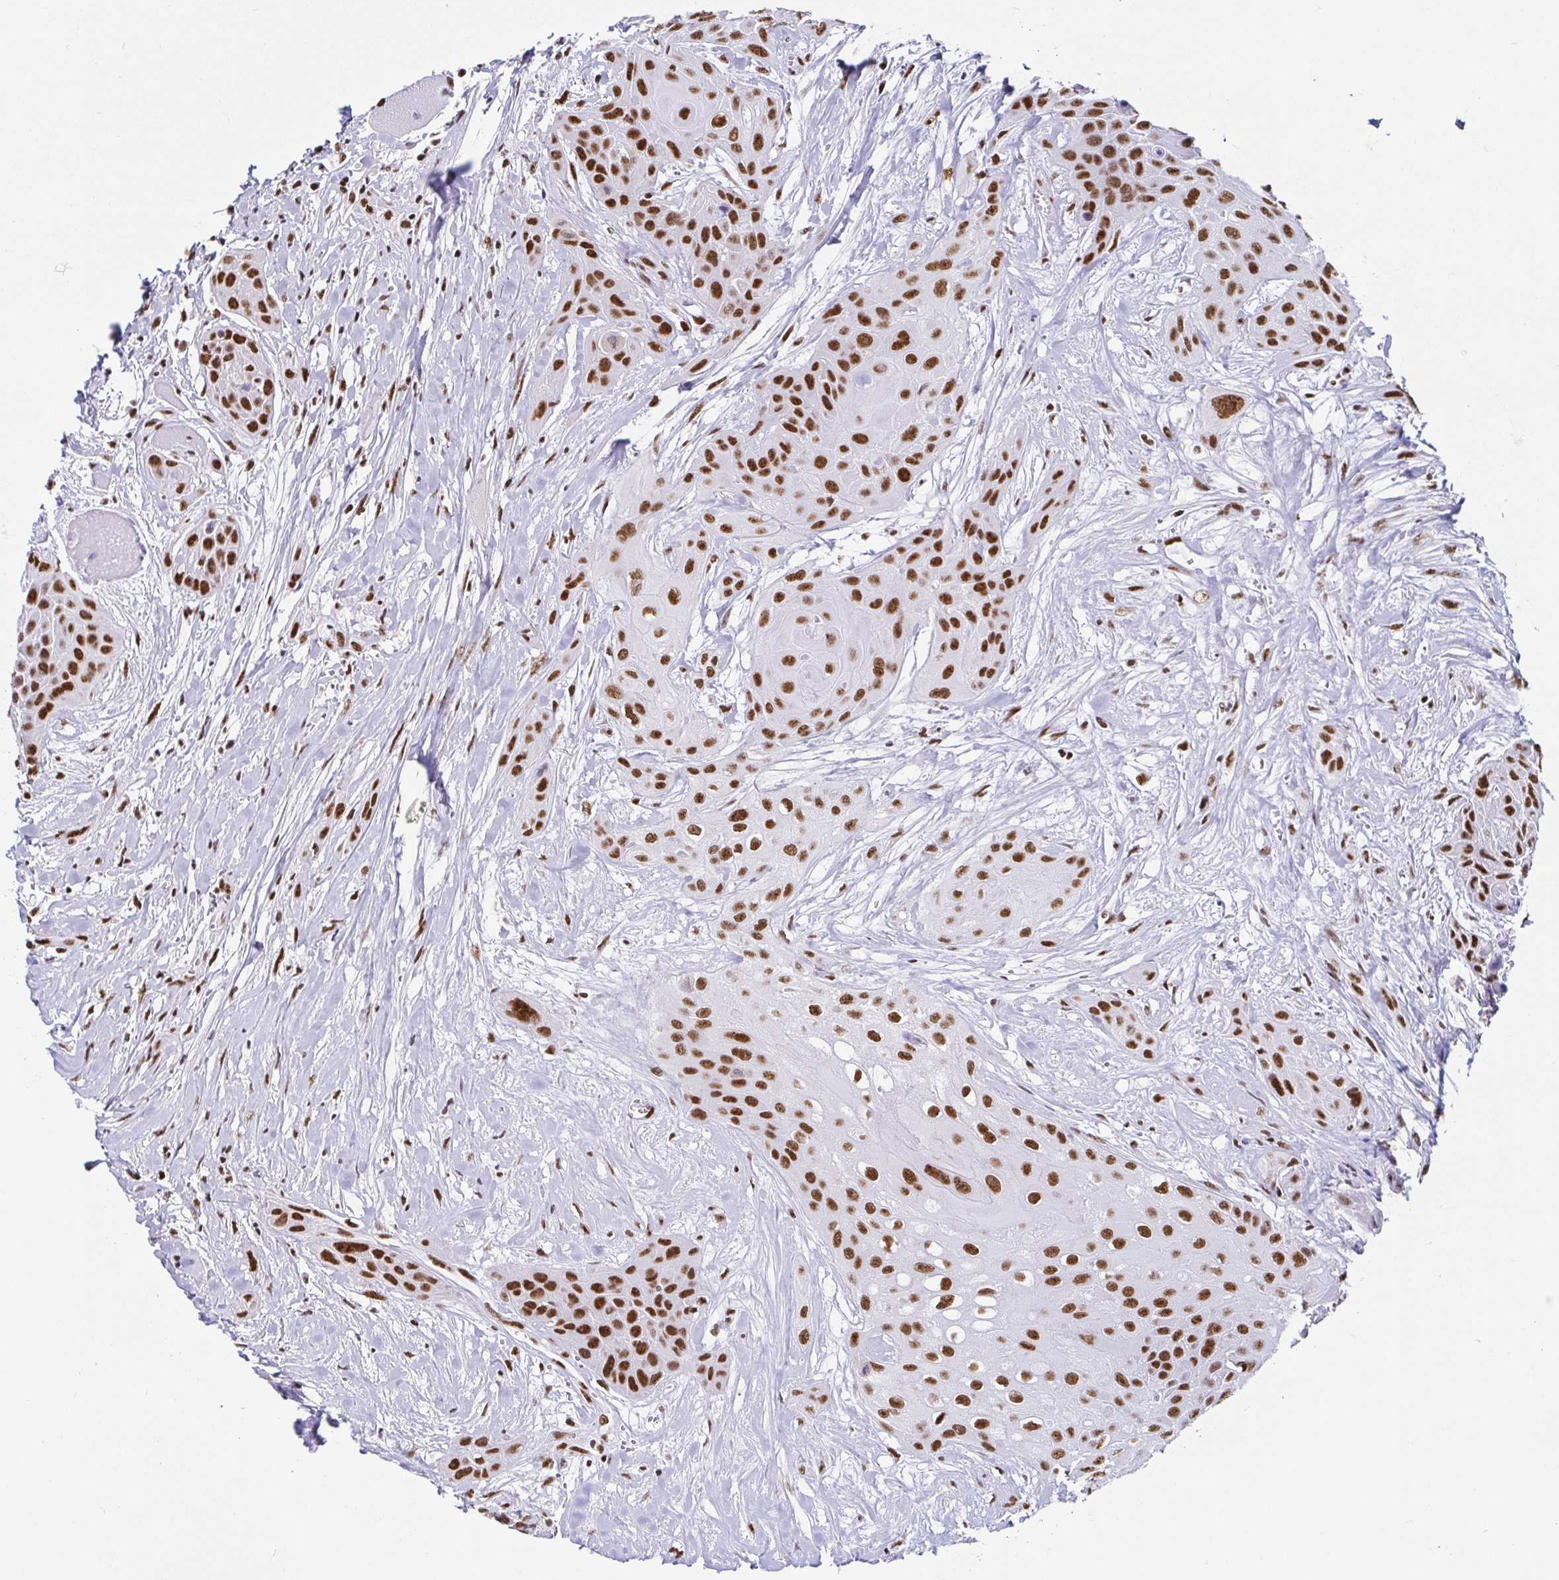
{"staining": {"intensity": "moderate", "quantity": ">75%", "location": "nuclear"}, "tissue": "head and neck cancer", "cell_type": "Tumor cells", "image_type": "cancer", "snomed": [{"axis": "morphology", "description": "Squamous cell carcinoma, NOS"}, {"axis": "topography", "description": "Head-Neck"}], "caption": "Head and neck squamous cell carcinoma stained with a brown dye reveals moderate nuclear positive staining in approximately >75% of tumor cells.", "gene": "EWSR1", "patient": {"sex": "female", "age": 73}}